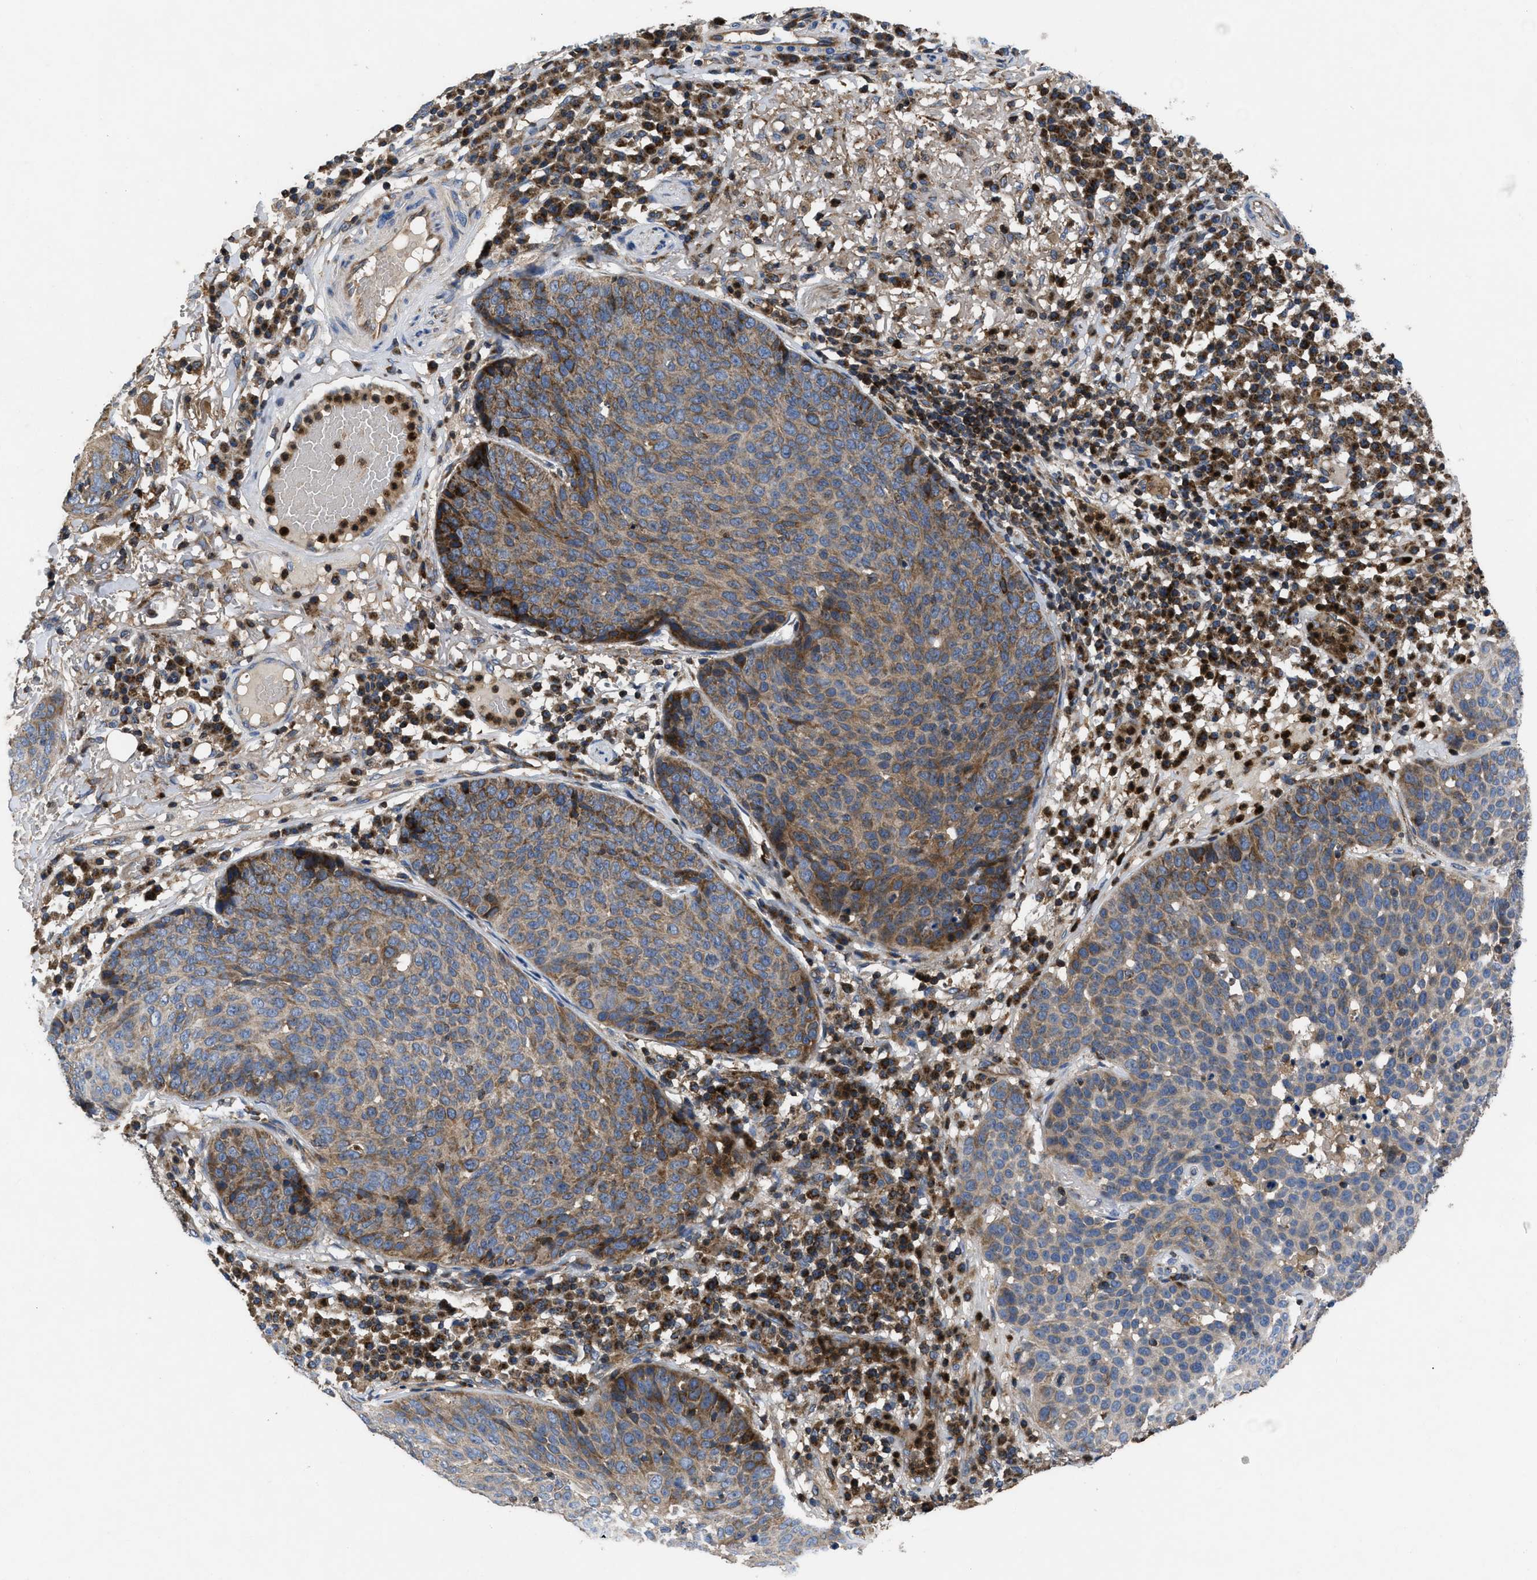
{"staining": {"intensity": "moderate", "quantity": ">75%", "location": "cytoplasmic/membranous"}, "tissue": "skin cancer", "cell_type": "Tumor cells", "image_type": "cancer", "snomed": [{"axis": "morphology", "description": "Squamous cell carcinoma in situ, NOS"}, {"axis": "morphology", "description": "Squamous cell carcinoma, NOS"}, {"axis": "topography", "description": "Skin"}], "caption": "Moderate cytoplasmic/membranous protein staining is appreciated in approximately >75% of tumor cells in skin squamous cell carcinoma. The staining was performed using DAB (3,3'-diaminobenzidine) to visualize the protein expression in brown, while the nuclei were stained in blue with hematoxylin (Magnification: 20x).", "gene": "YBEY", "patient": {"sex": "male", "age": 93}}